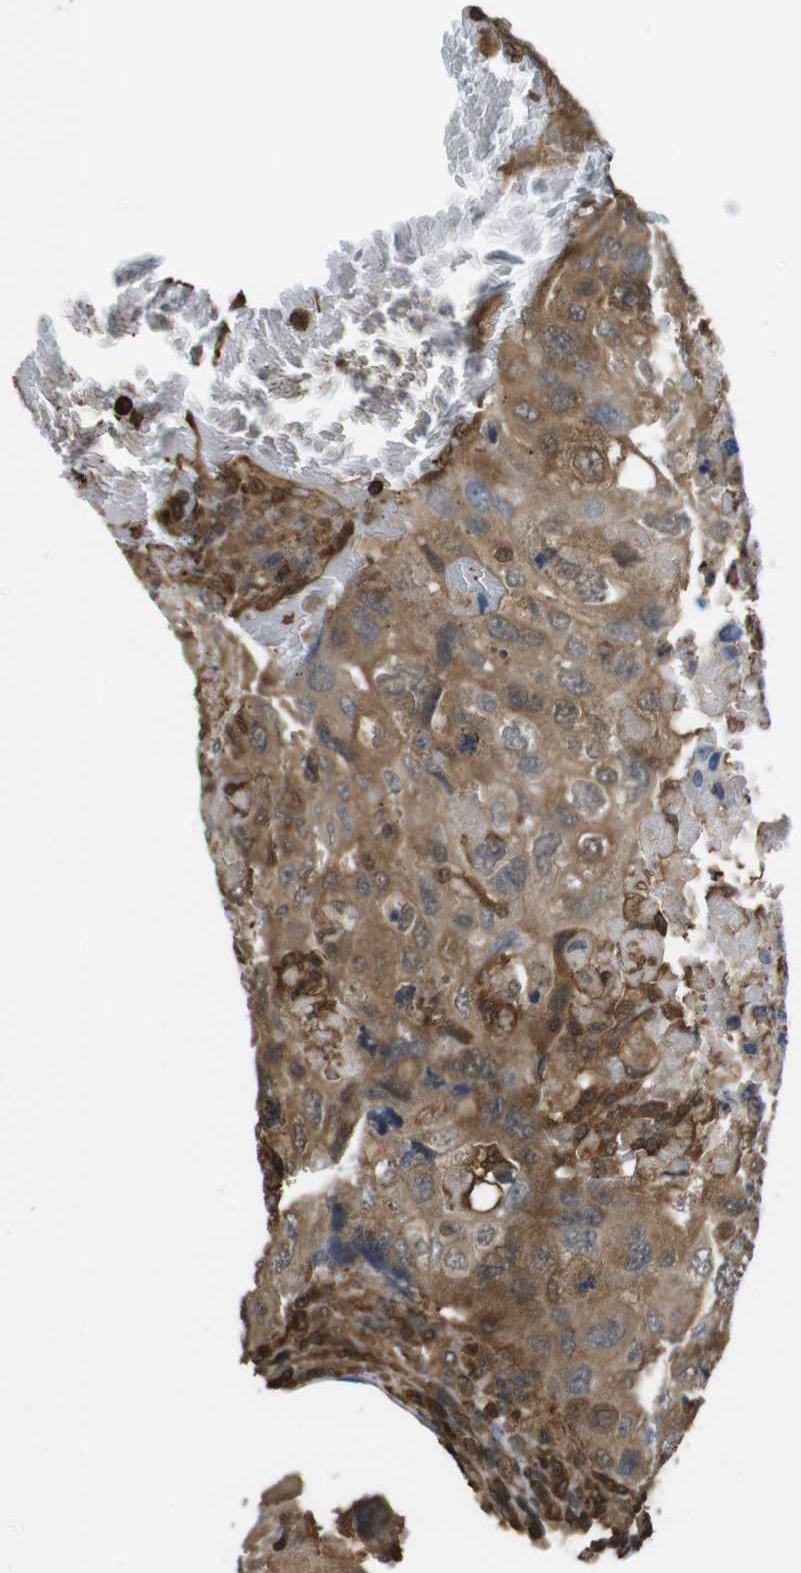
{"staining": {"intensity": "moderate", "quantity": ">75%", "location": "cytoplasmic/membranous"}, "tissue": "urothelial cancer", "cell_type": "Tumor cells", "image_type": "cancer", "snomed": [{"axis": "morphology", "description": "Urothelial carcinoma, High grade"}, {"axis": "topography", "description": "Lymph node"}, {"axis": "topography", "description": "Urinary bladder"}], "caption": "Immunohistochemistry (IHC) histopathology image of neoplastic tissue: urothelial cancer stained using immunohistochemistry exhibits medium levels of moderate protein expression localized specifically in the cytoplasmic/membranous of tumor cells, appearing as a cytoplasmic/membranous brown color.", "gene": "ARHGDIA", "patient": {"sex": "male", "age": 51}}